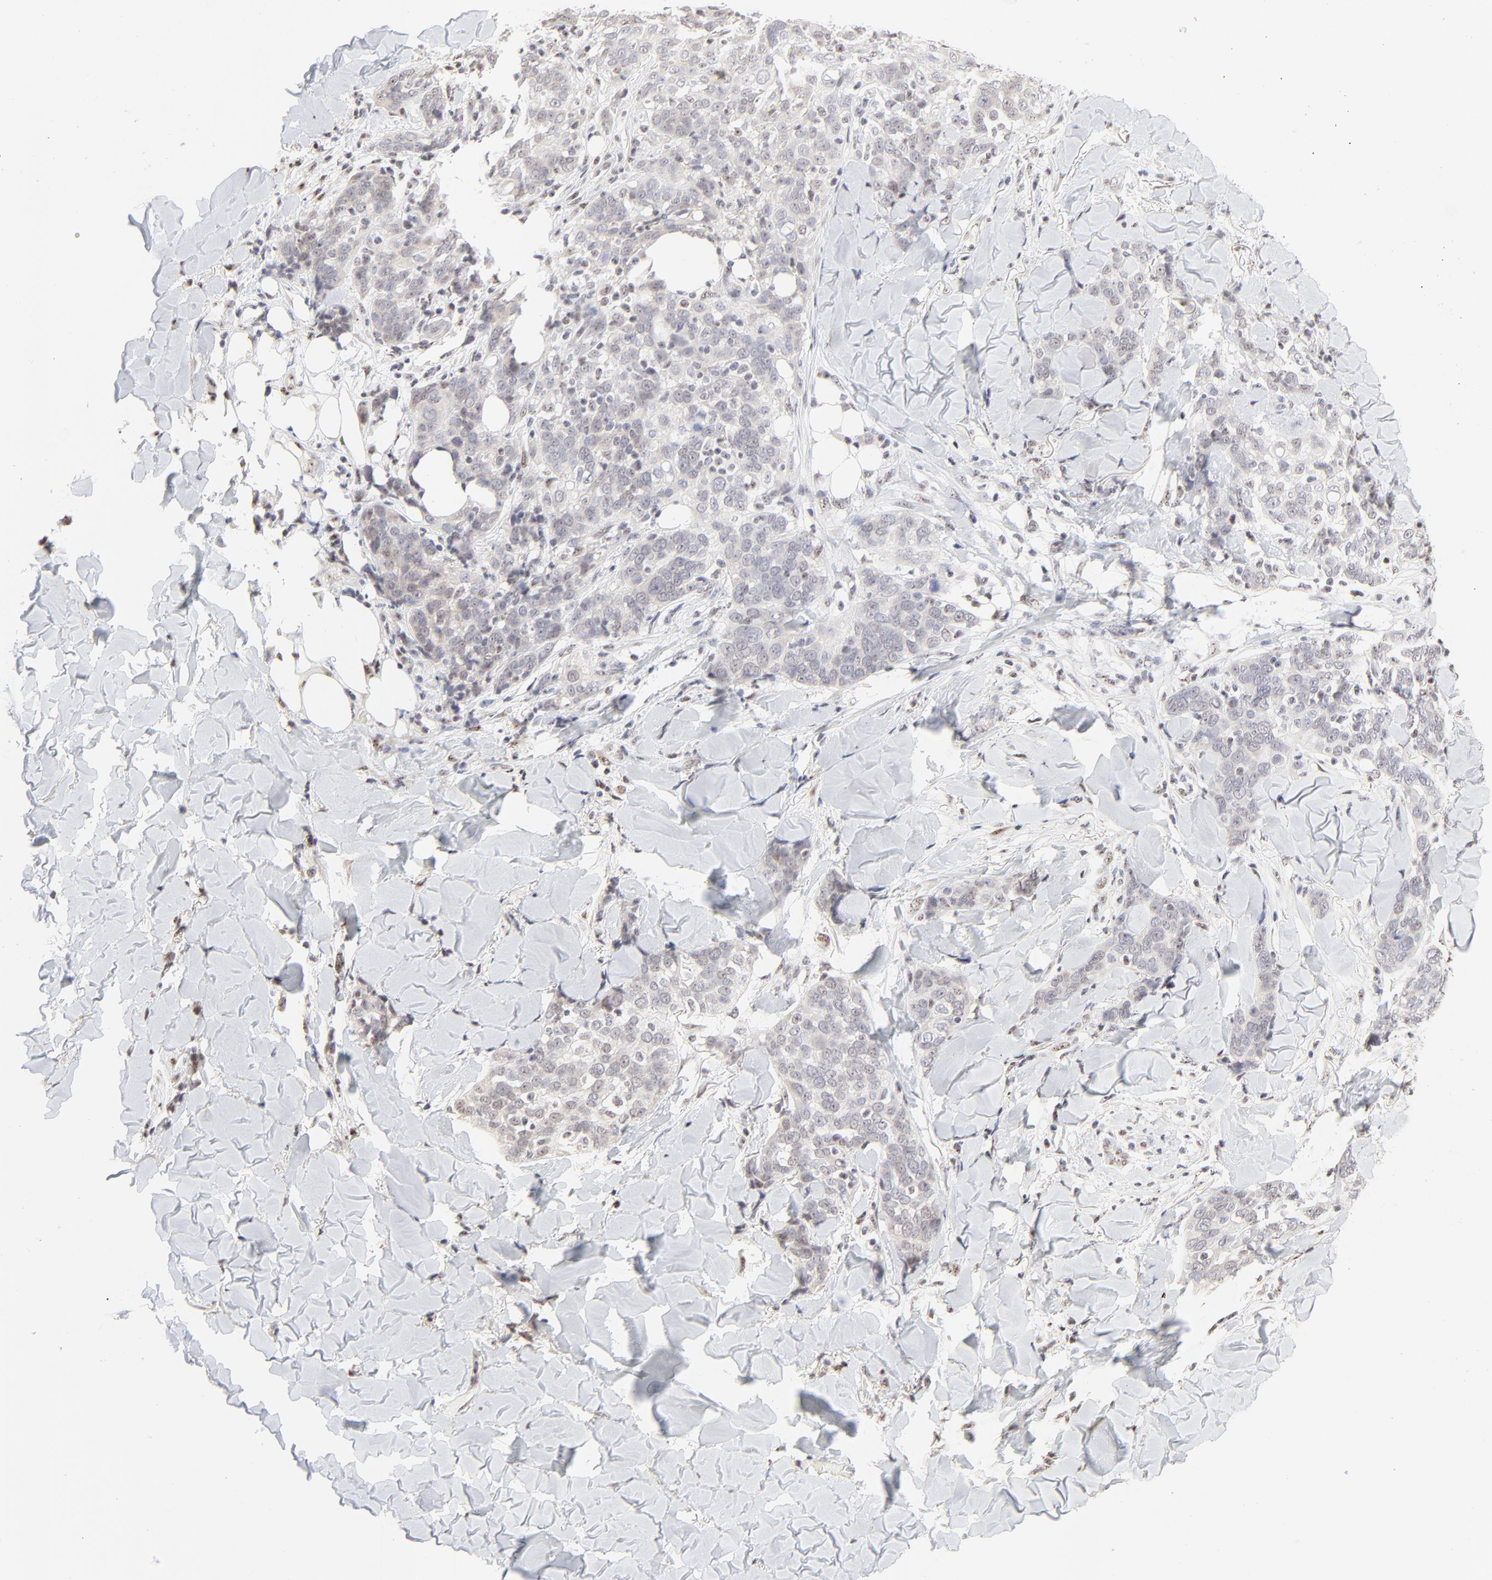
{"staining": {"intensity": "negative", "quantity": "none", "location": "none"}, "tissue": "skin cancer", "cell_type": "Tumor cells", "image_type": "cancer", "snomed": [{"axis": "morphology", "description": "Normal tissue, NOS"}, {"axis": "morphology", "description": "Squamous cell carcinoma, NOS"}, {"axis": "topography", "description": "Skin"}], "caption": "An immunohistochemistry (IHC) photomicrograph of skin cancer (squamous cell carcinoma) is shown. There is no staining in tumor cells of skin cancer (squamous cell carcinoma). (DAB IHC, high magnification).", "gene": "NFIL3", "patient": {"sex": "female", "age": 83}}